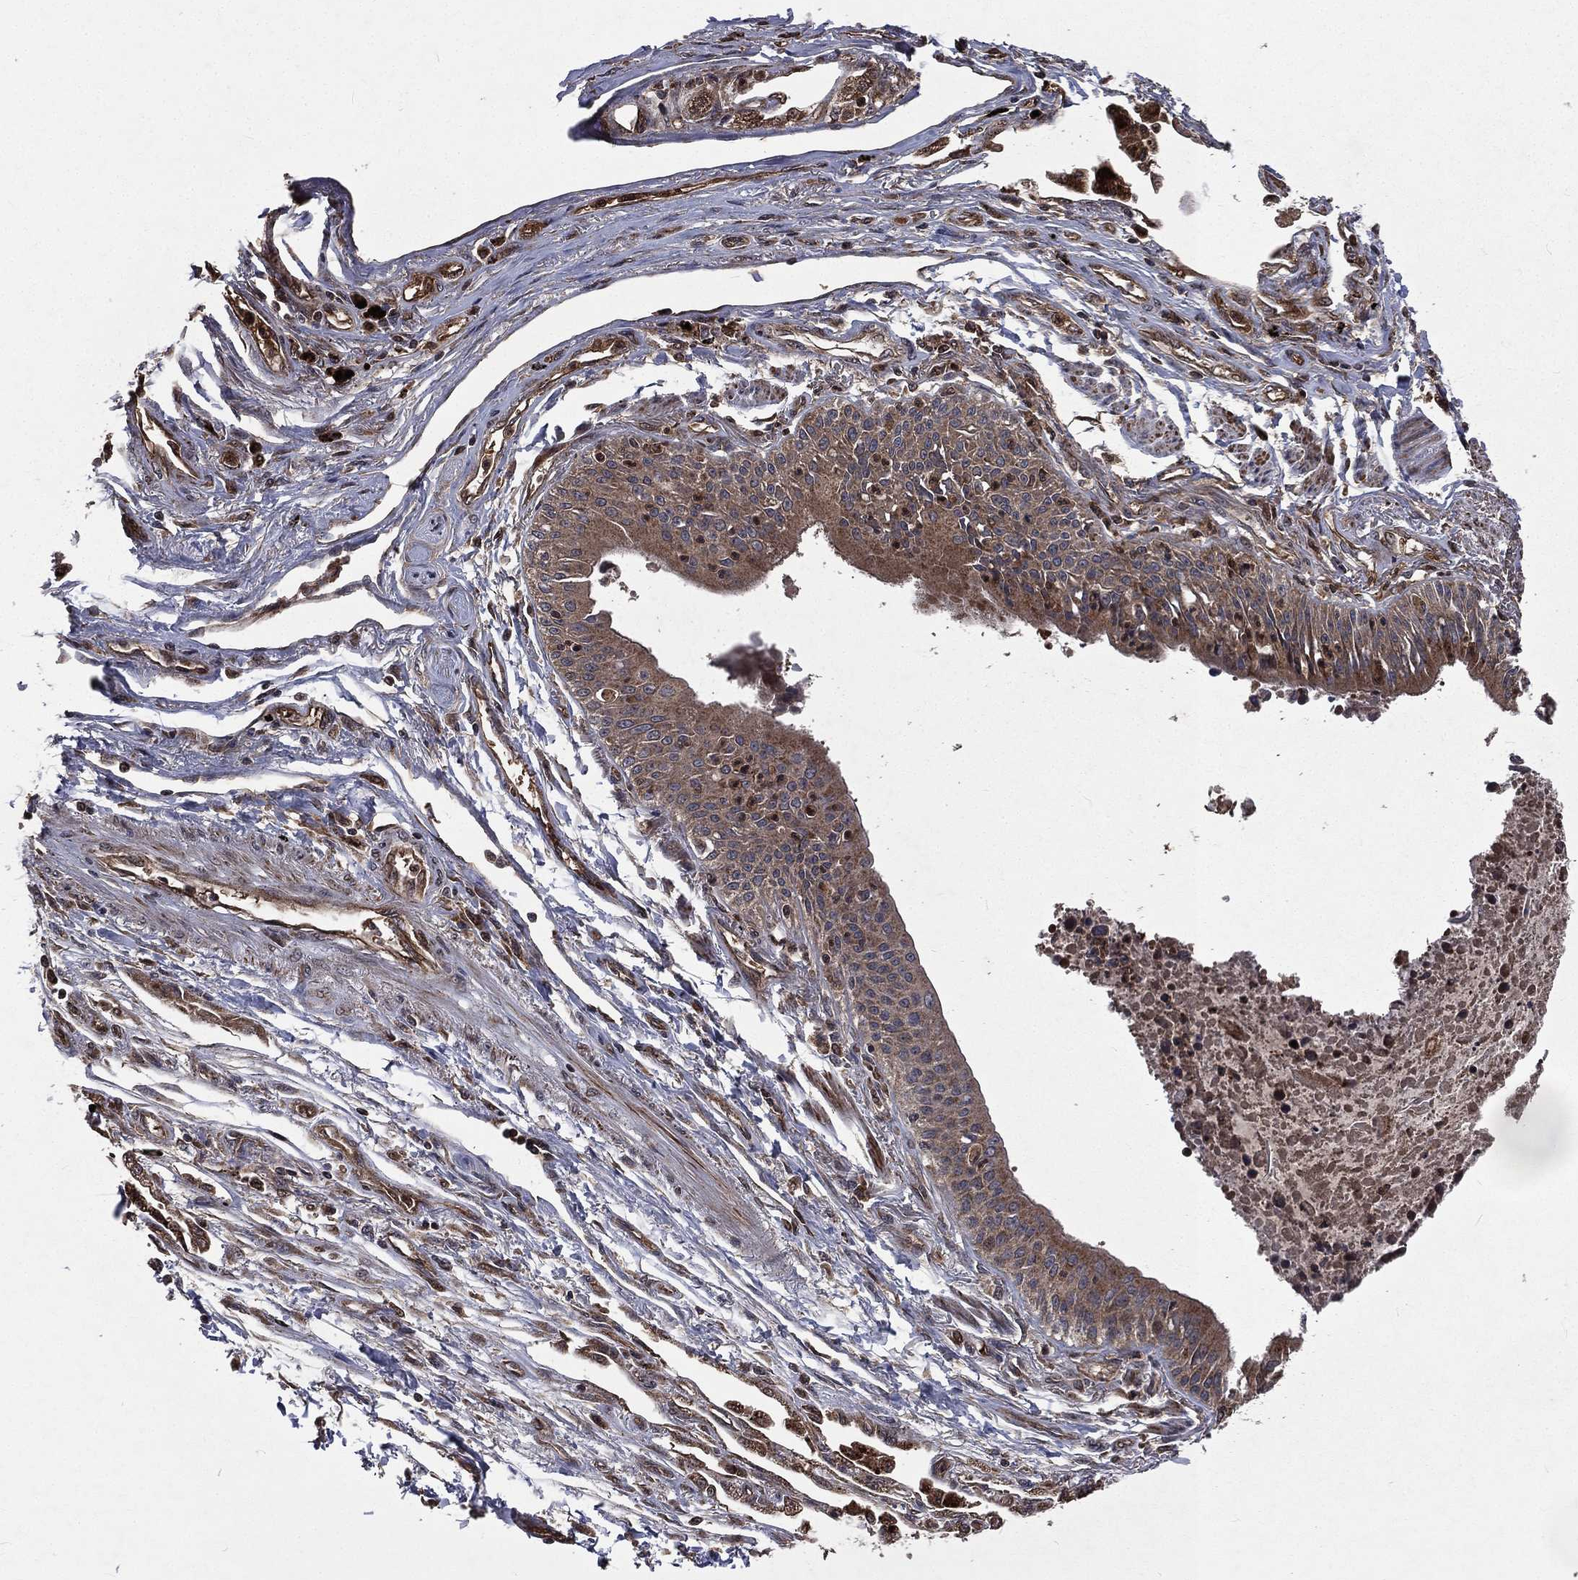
{"staining": {"intensity": "weak", "quantity": "<25%", "location": "cytoplasmic/membranous"}, "tissue": "lung cancer", "cell_type": "Tumor cells", "image_type": "cancer", "snomed": [{"axis": "morphology", "description": "Squamous cell carcinoma, NOS"}, {"axis": "topography", "description": "Lung"}], "caption": "This photomicrograph is of lung squamous cell carcinoma stained with immunohistochemistry to label a protein in brown with the nuclei are counter-stained blue. There is no expression in tumor cells.", "gene": "LENG8", "patient": {"sex": "male", "age": 73}}